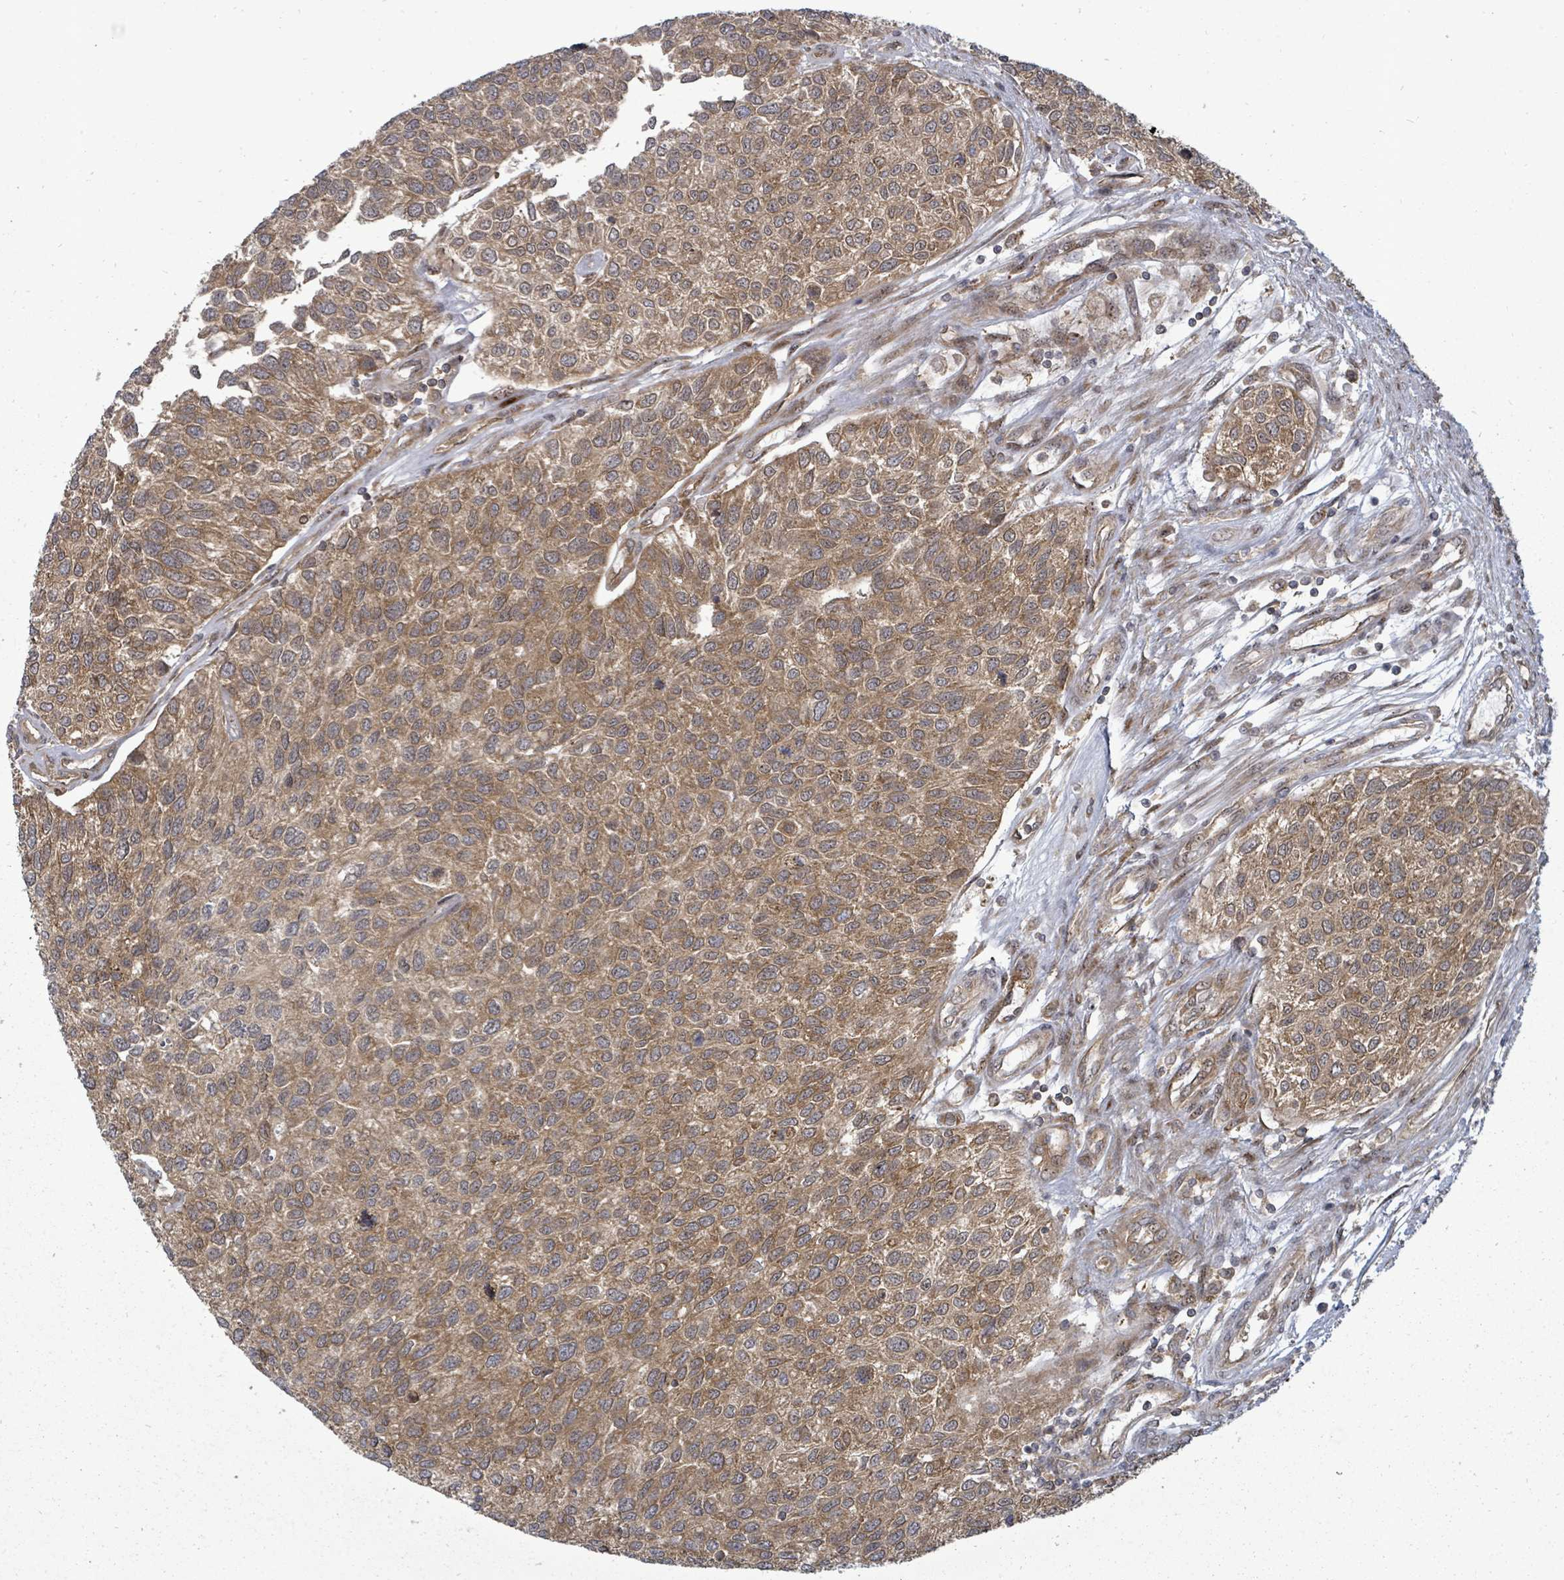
{"staining": {"intensity": "moderate", "quantity": ">75%", "location": "cytoplasmic/membranous"}, "tissue": "urothelial cancer", "cell_type": "Tumor cells", "image_type": "cancer", "snomed": [{"axis": "morphology", "description": "Urothelial carcinoma, NOS"}, {"axis": "topography", "description": "Urinary bladder"}], "caption": "Protein expression analysis of human urothelial cancer reveals moderate cytoplasmic/membranous expression in about >75% of tumor cells. (DAB (3,3'-diaminobenzidine) = brown stain, brightfield microscopy at high magnification).", "gene": "EIF3C", "patient": {"sex": "male", "age": 55}}